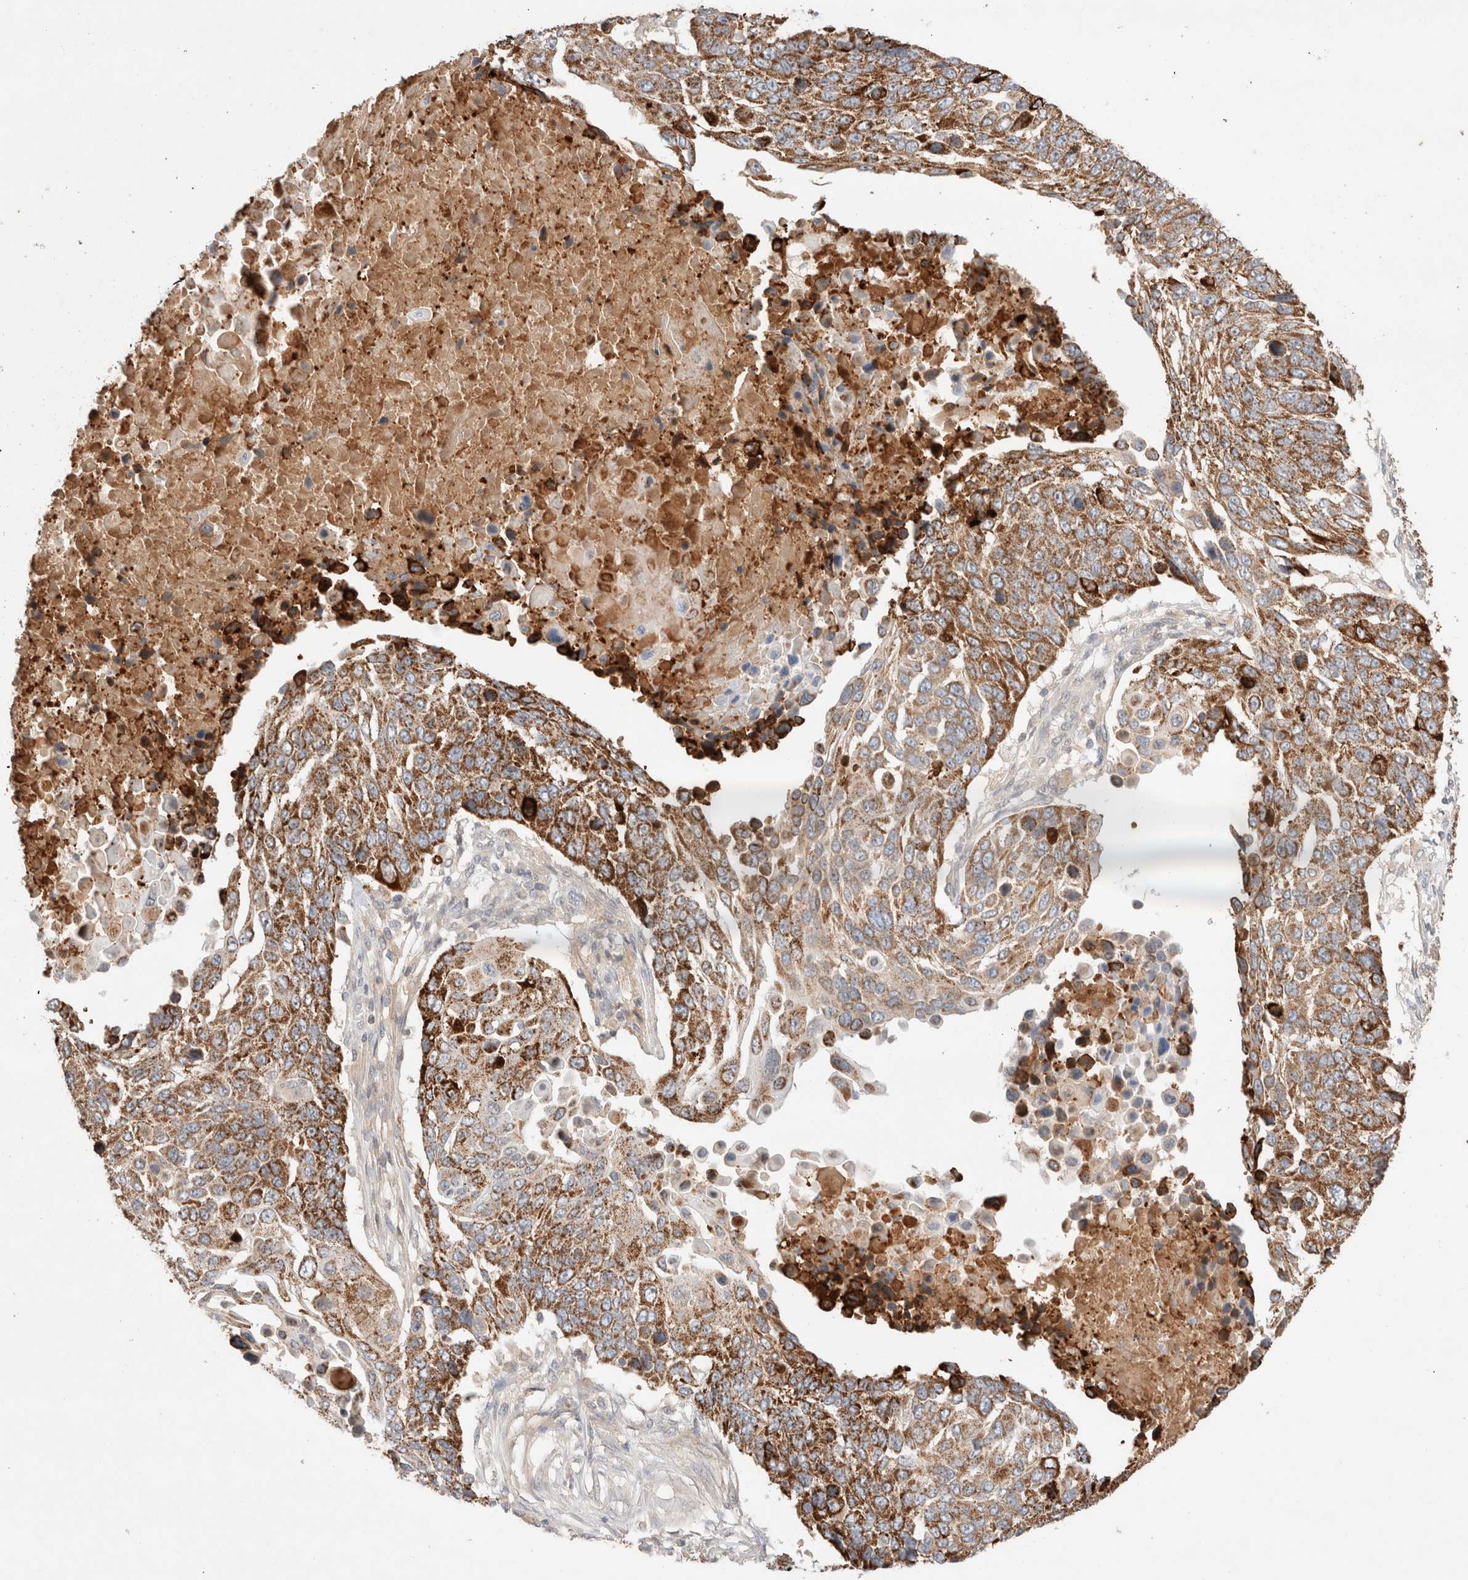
{"staining": {"intensity": "strong", "quantity": ">75%", "location": "cytoplasmic/membranous"}, "tissue": "lung cancer", "cell_type": "Tumor cells", "image_type": "cancer", "snomed": [{"axis": "morphology", "description": "Squamous cell carcinoma, NOS"}, {"axis": "topography", "description": "Lung"}], "caption": "Immunohistochemical staining of human lung cancer demonstrates high levels of strong cytoplasmic/membranous staining in about >75% of tumor cells.", "gene": "TRIM41", "patient": {"sex": "male", "age": 66}}